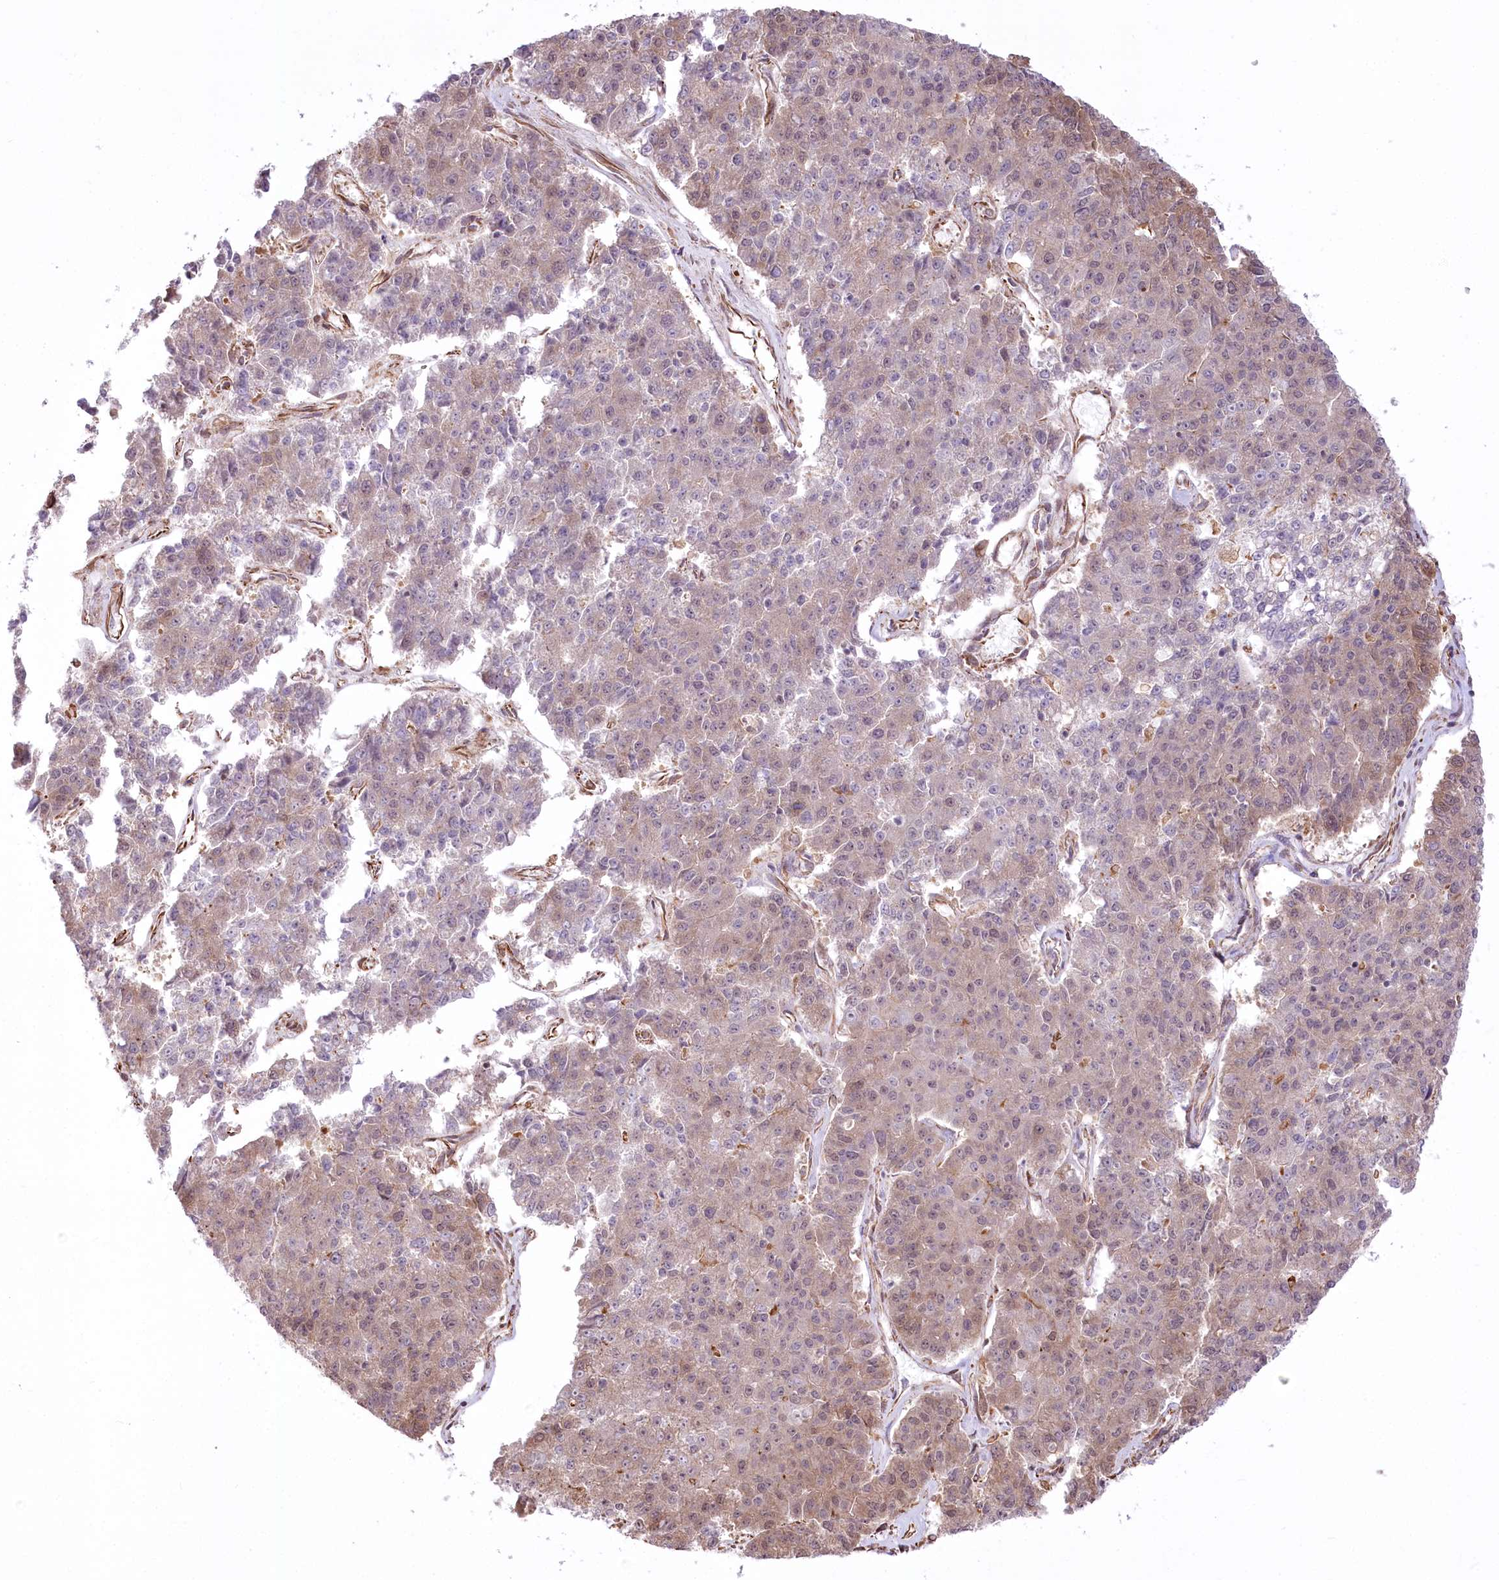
{"staining": {"intensity": "moderate", "quantity": "<25%", "location": "cytoplasmic/membranous"}, "tissue": "pancreatic cancer", "cell_type": "Tumor cells", "image_type": "cancer", "snomed": [{"axis": "morphology", "description": "Adenocarcinoma, NOS"}, {"axis": "topography", "description": "Pancreas"}], "caption": "Immunohistochemistry (IHC) (DAB (3,3'-diaminobenzidine)) staining of pancreatic adenocarcinoma shows moderate cytoplasmic/membranous protein positivity in about <25% of tumor cells. Nuclei are stained in blue.", "gene": "TTC1", "patient": {"sex": "male", "age": 50}}